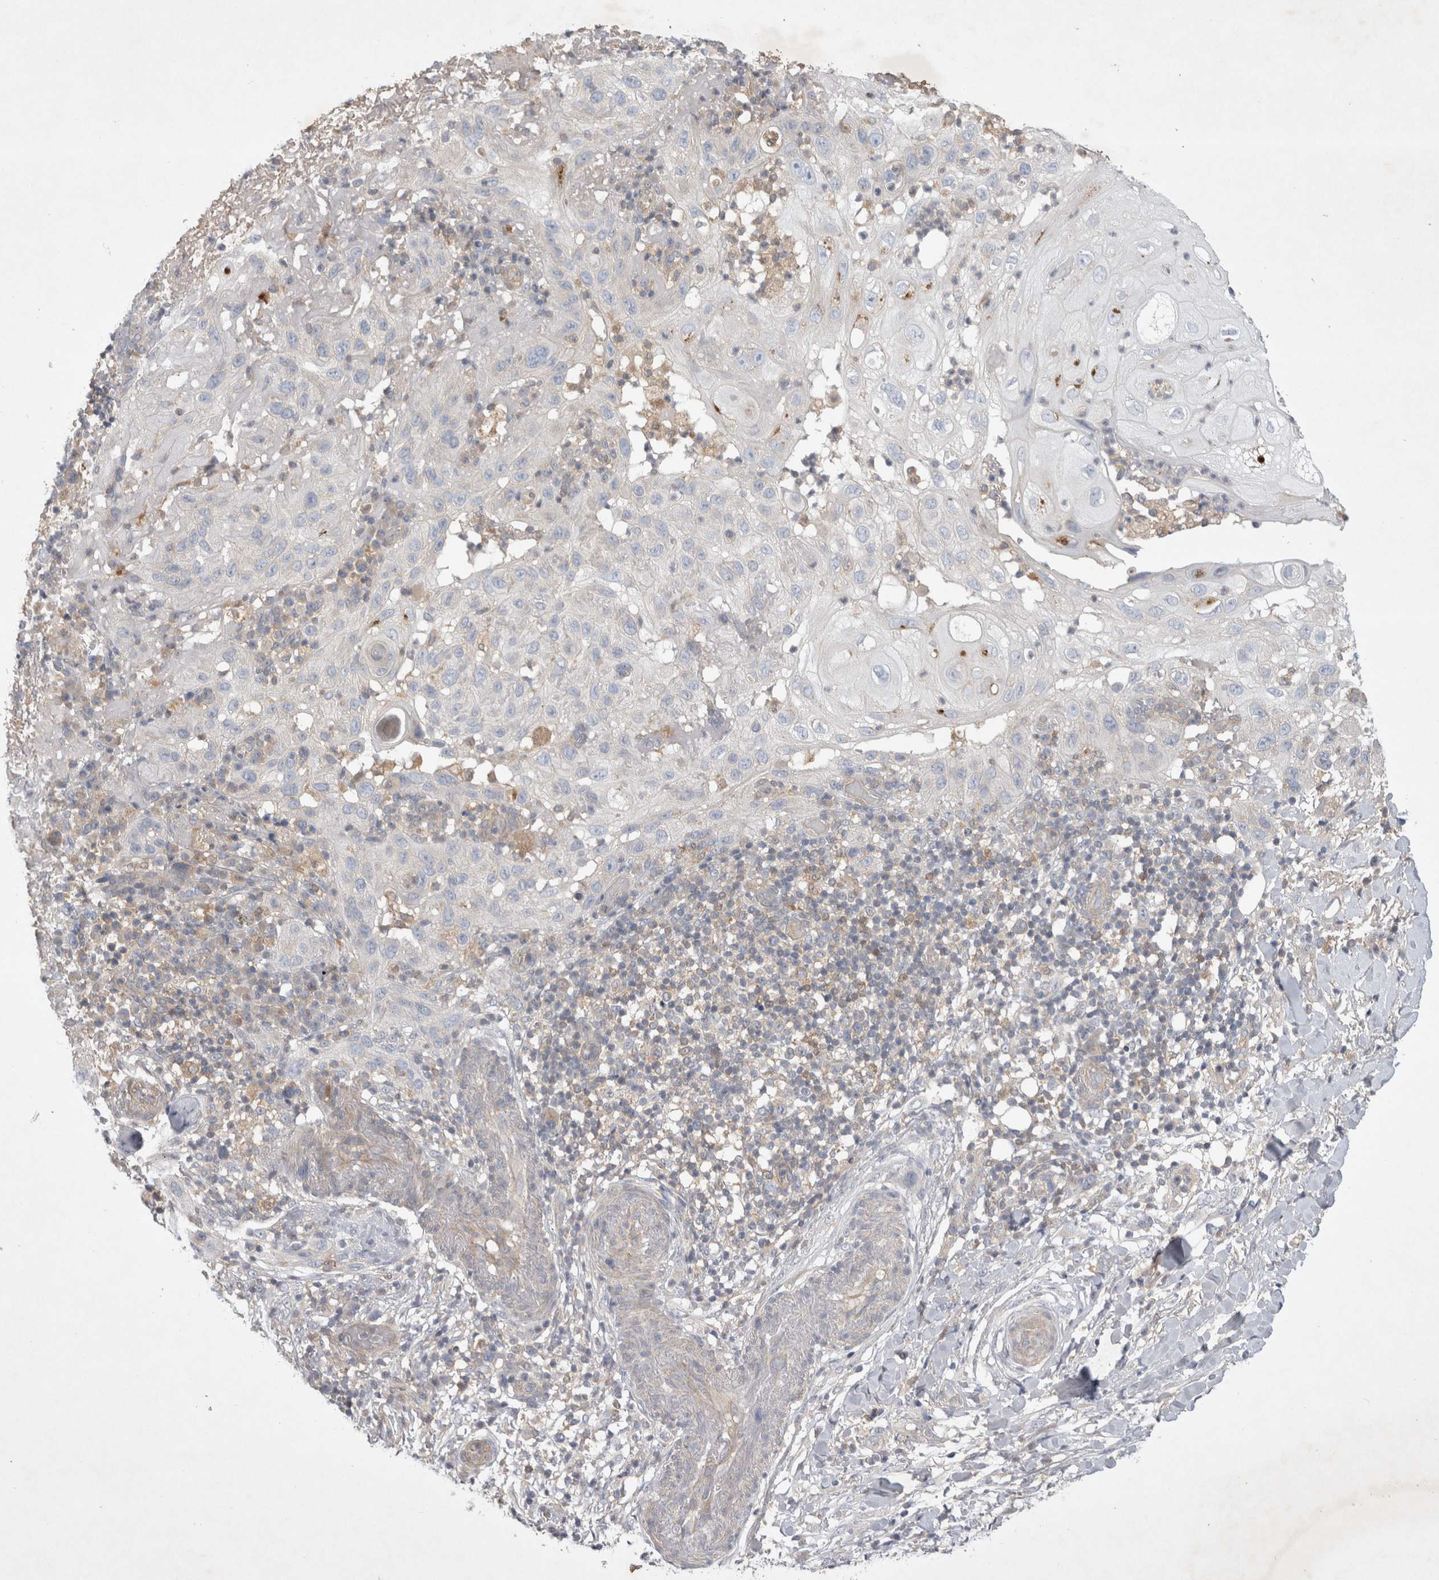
{"staining": {"intensity": "negative", "quantity": "none", "location": "none"}, "tissue": "skin cancer", "cell_type": "Tumor cells", "image_type": "cancer", "snomed": [{"axis": "morphology", "description": "Normal tissue, NOS"}, {"axis": "morphology", "description": "Squamous cell carcinoma, NOS"}, {"axis": "topography", "description": "Skin"}], "caption": "This is a image of immunohistochemistry staining of skin cancer, which shows no staining in tumor cells. (DAB IHC, high magnification).", "gene": "SRD5A3", "patient": {"sex": "female", "age": 96}}